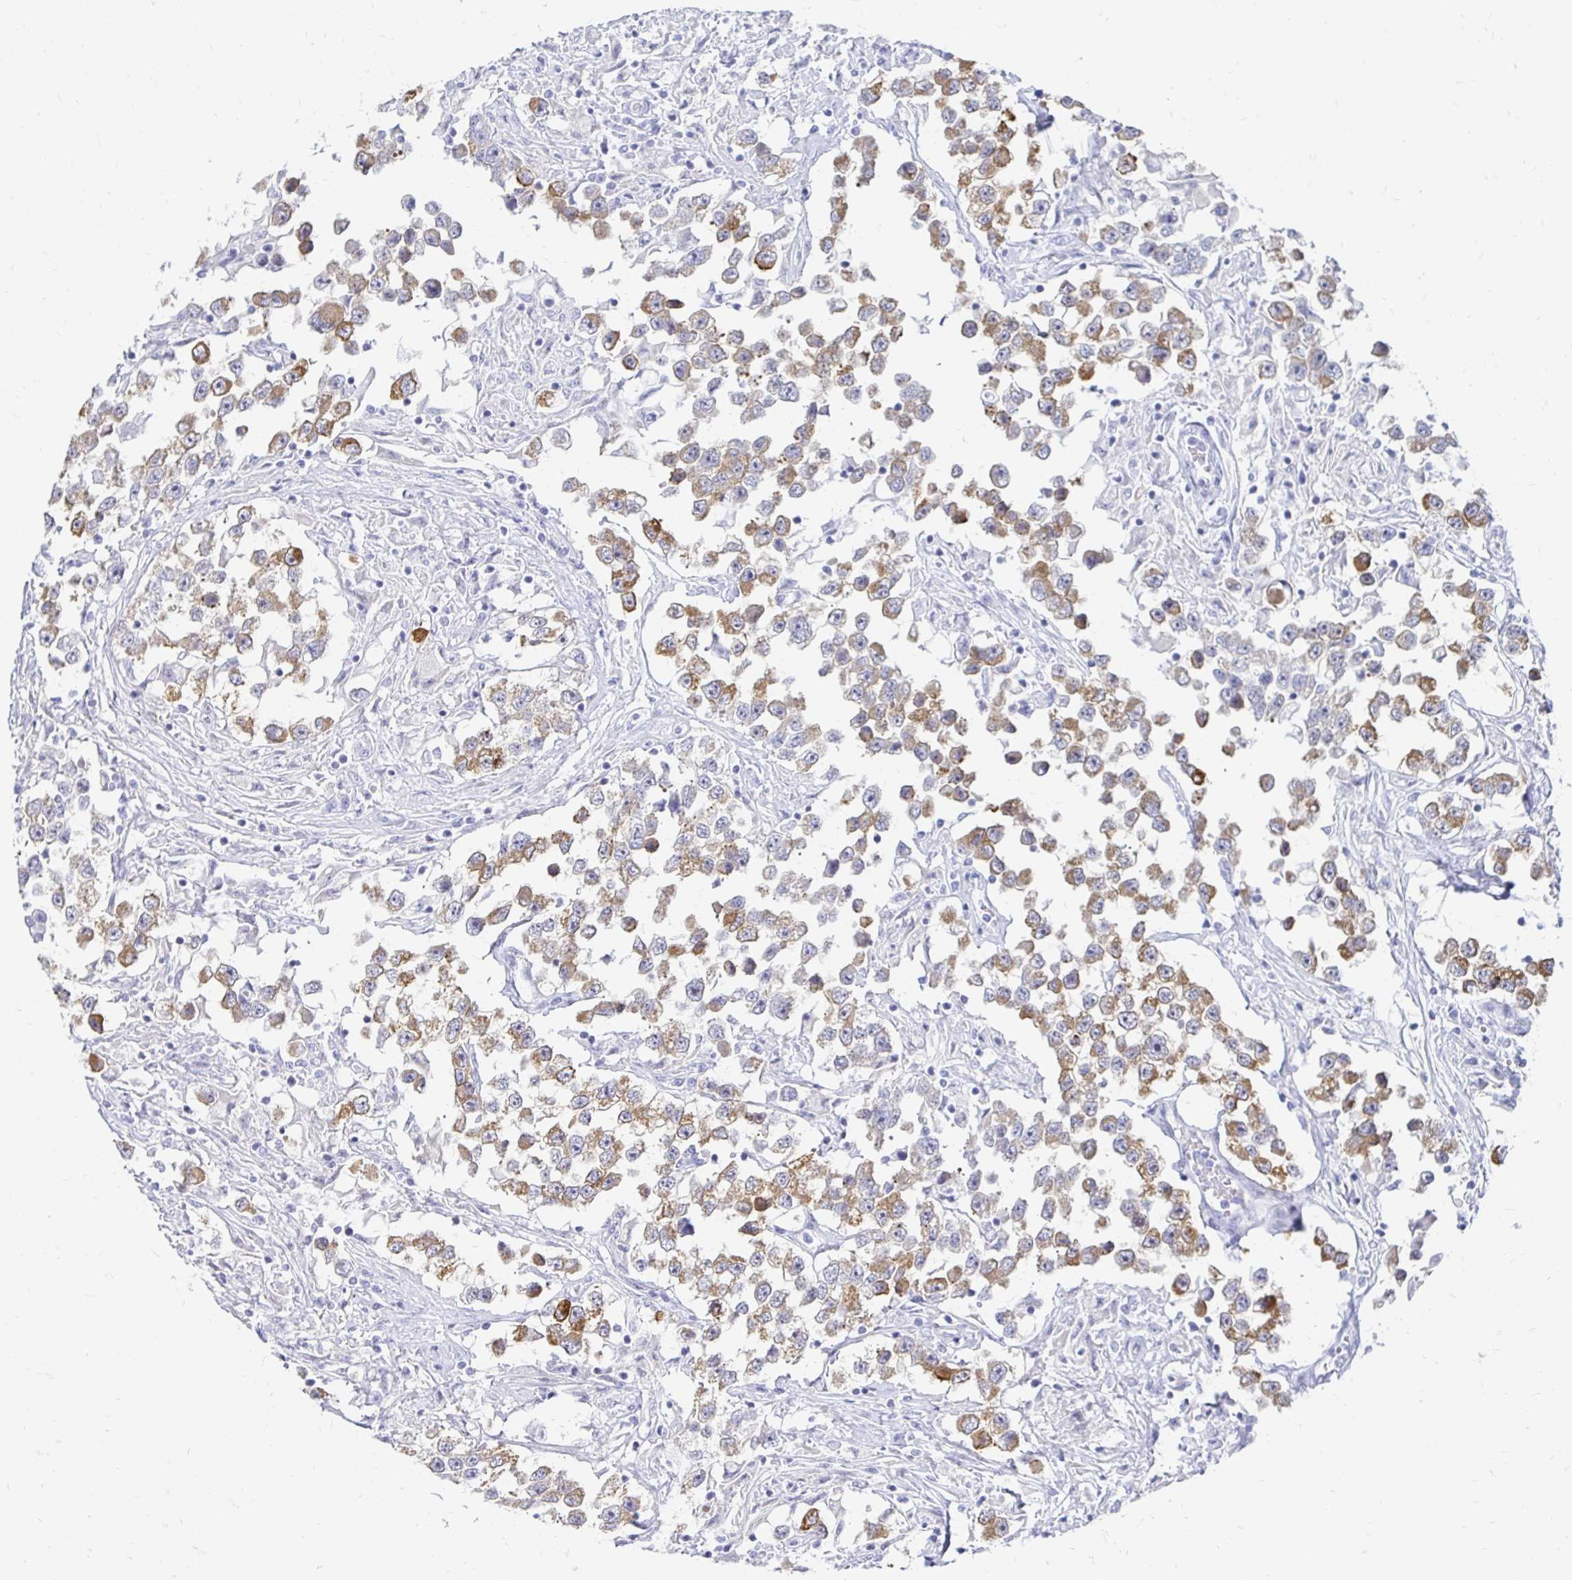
{"staining": {"intensity": "moderate", "quantity": ">75%", "location": "cytoplasmic/membranous"}, "tissue": "testis cancer", "cell_type": "Tumor cells", "image_type": "cancer", "snomed": [{"axis": "morphology", "description": "Seminoma, NOS"}, {"axis": "topography", "description": "Testis"}], "caption": "Immunohistochemistry (IHC) photomicrograph of neoplastic tissue: testis cancer stained using immunohistochemistry demonstrates medium levels of moderate protein expression localized specifically in the cytoplasmic/membranous of tumor cells, appearing as a cytoplasmic/membranous brown color.", "gene": "PEG10", "patient": {"sex": "male", "age": 46}}